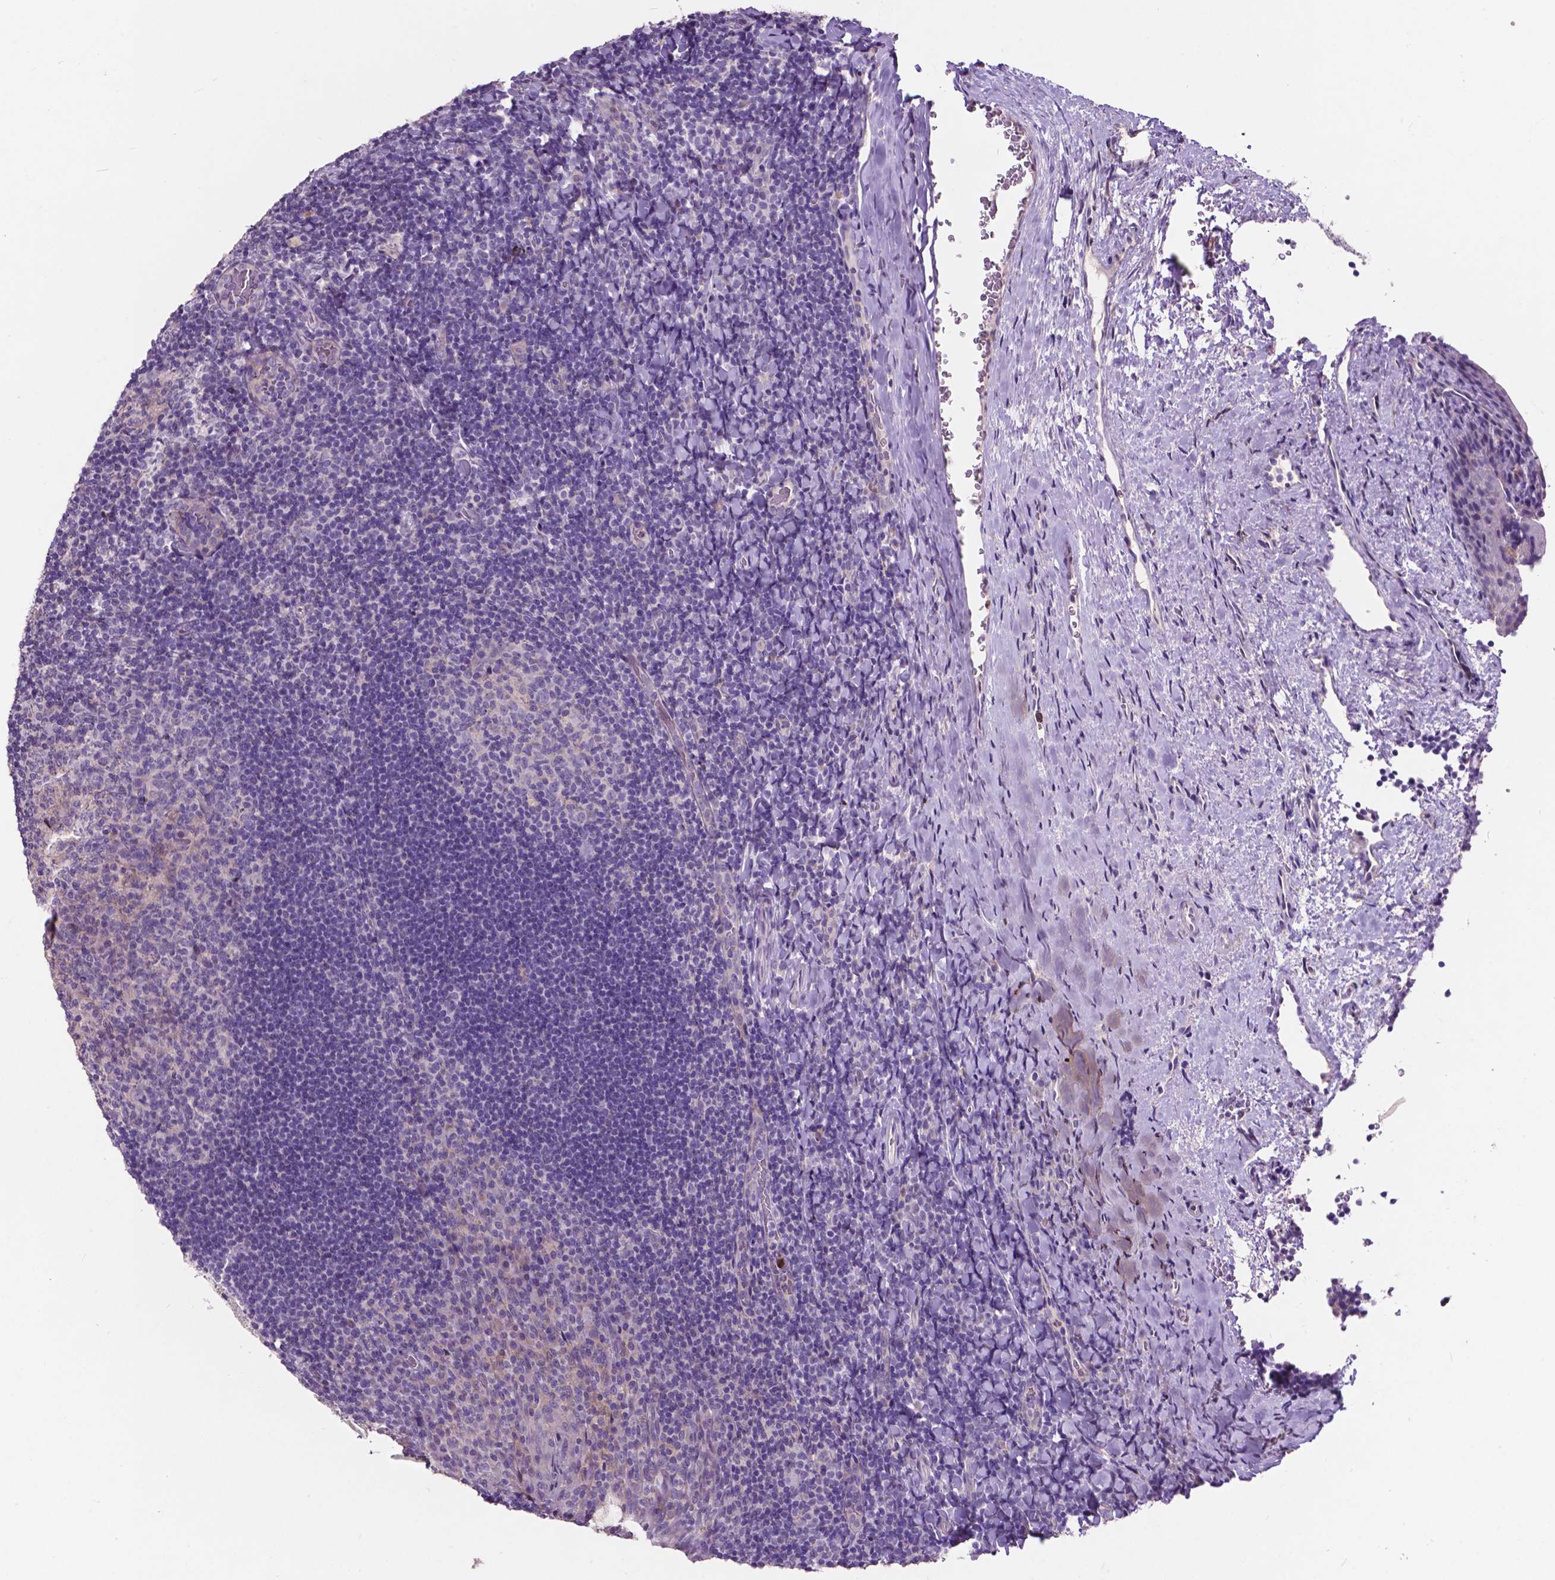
{"staining": {"intensity": "negative", "quantity": "none", "location": "none"}, "tissue": "tonsil", "cell_type": "Germinal center cells", "image_type": "normal", "snomed": [{"axis": "morphology", "description": "Normal tissue, NOS"}, {"axis": "topography", "description": "Tonsil"}], "caption": "DAB immunohistochemical staining of unremarkable tonsil reveals no significant expression in germinal center cells. (Stains: DAB (3,3'-diaminobenzidine) IHC with hematoxylin counter stain, Microscopy: brightfield microscopy at high magnification).", "gene": "PLSCR1", "patient": {"sex": "male", "age": 17}}